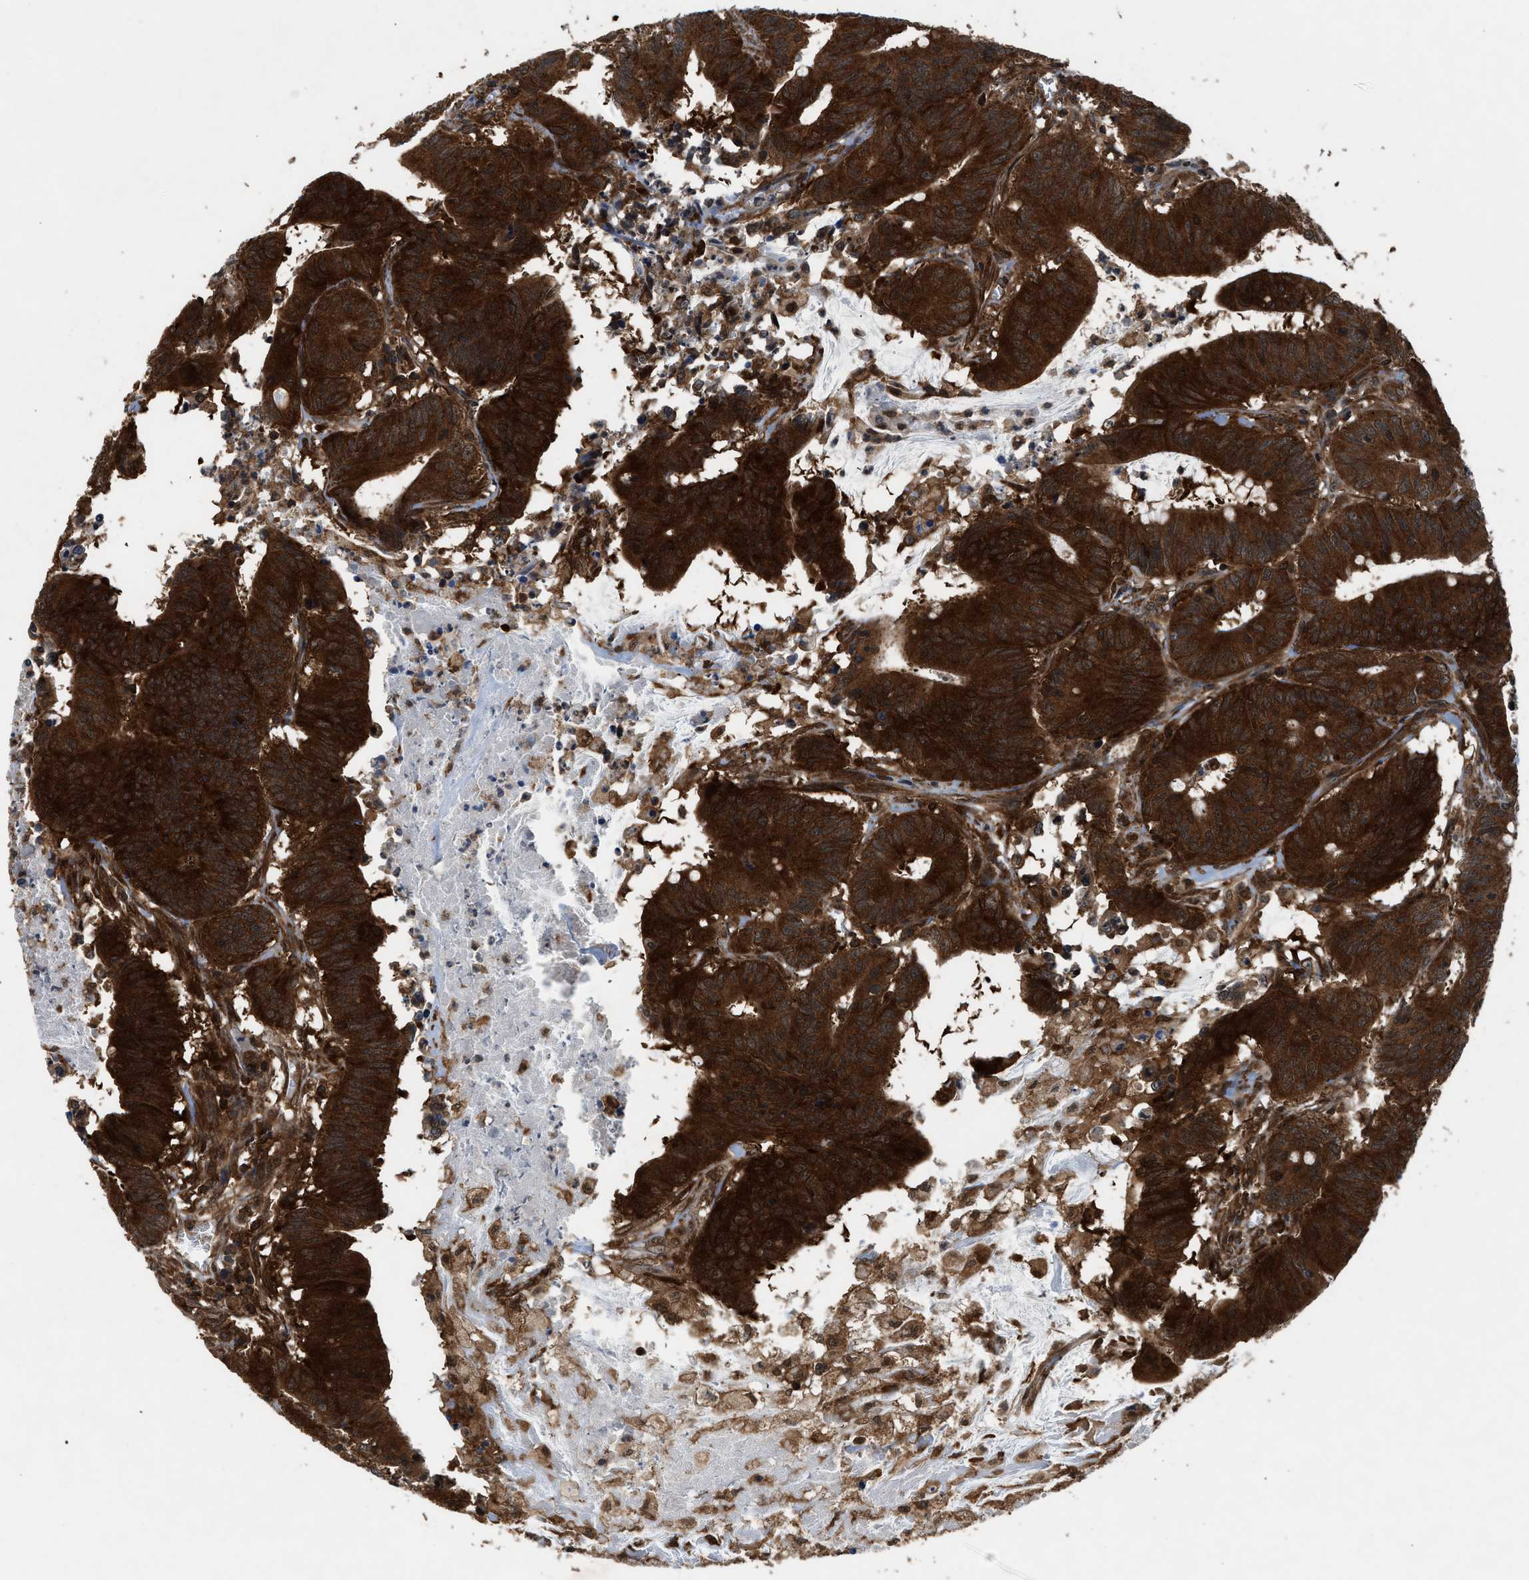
{"staining": {"intensity": "strong", "quantity": ">75%", "location": "cytoplasmic/membranous,nuclear"}, "tissue": "colorectal cancer", "cell_type": "Tumor cells", "image_type": "cancer", "snomed": [{"axis": "morphology", "description": "Adenocarcinoma, NOS"}, {"axis": "topography", "description": "Colon"}], "caption": "A high-resolution image shows IHC staining of colorectal cancer (adenocarcinoma), which displays strong cytoplasmic/membranous and nuclear expression in about >75% of tumor cells.", "gene": "OXSR1", "patient": {"sex": "male", "age": 45}}